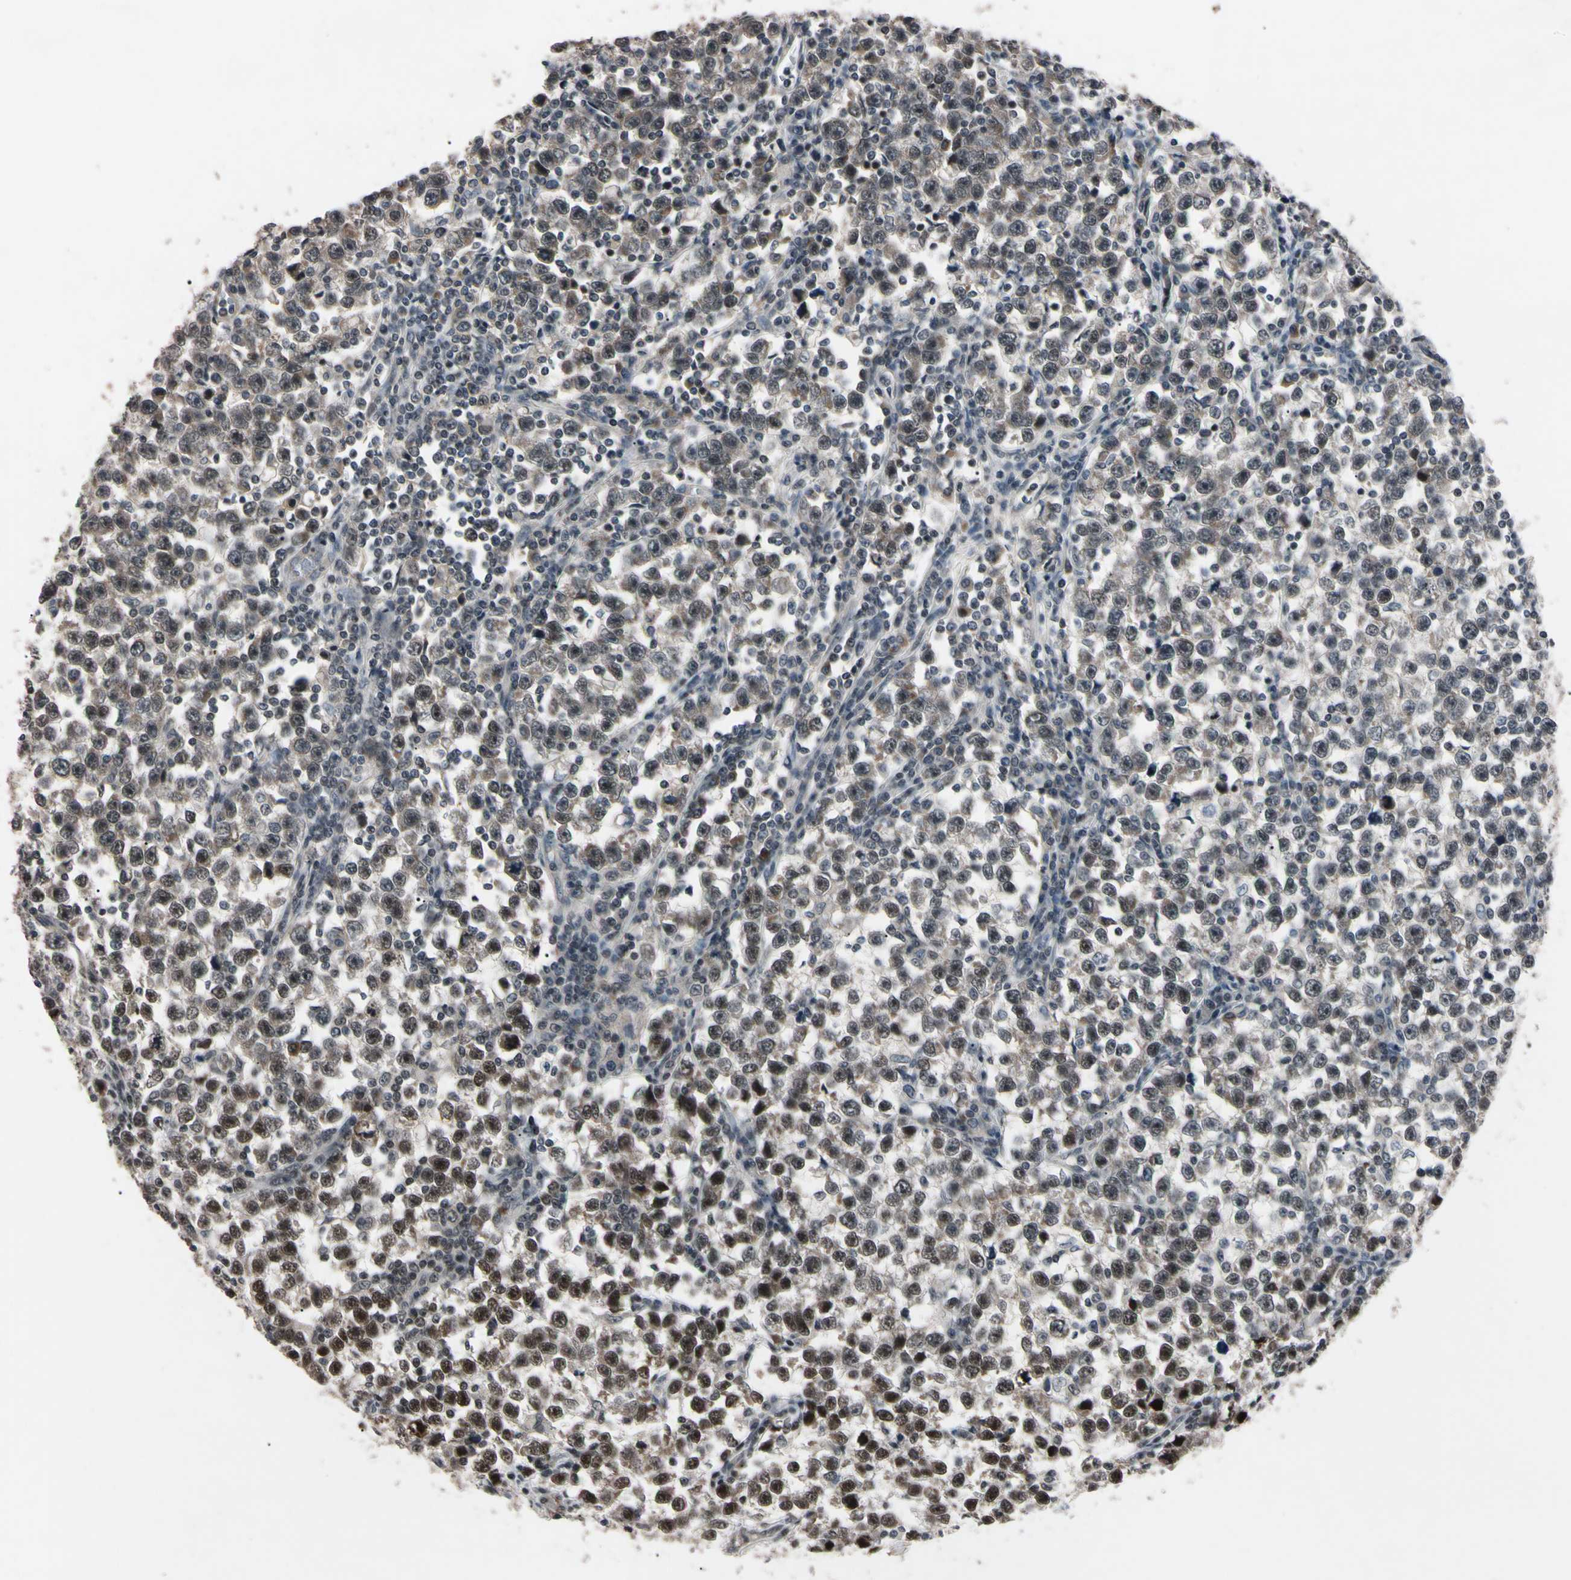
{"staining": {"intensity": "moderate", "quantity": "<25%", "location": "nuclear"}, "tissue": "testis cancer", "cell_type": "Tumor cells", "image_type": "cancer", "snomed": [{"axis": "morphology", "description": "Seminoma, NOS"}, {"axis": "topography", "description": "Testis"}], "caption": "Protein expression analysis of testis cancer reveals moderate nuclear expression in approximately <25% of tumor cells. (Stains: DAB in brown, nuclei in blue, Microscopy: brightfield microscopy at high magnification).", "gene": "YY1", "patient": {"sex": "male", "age": 43}}